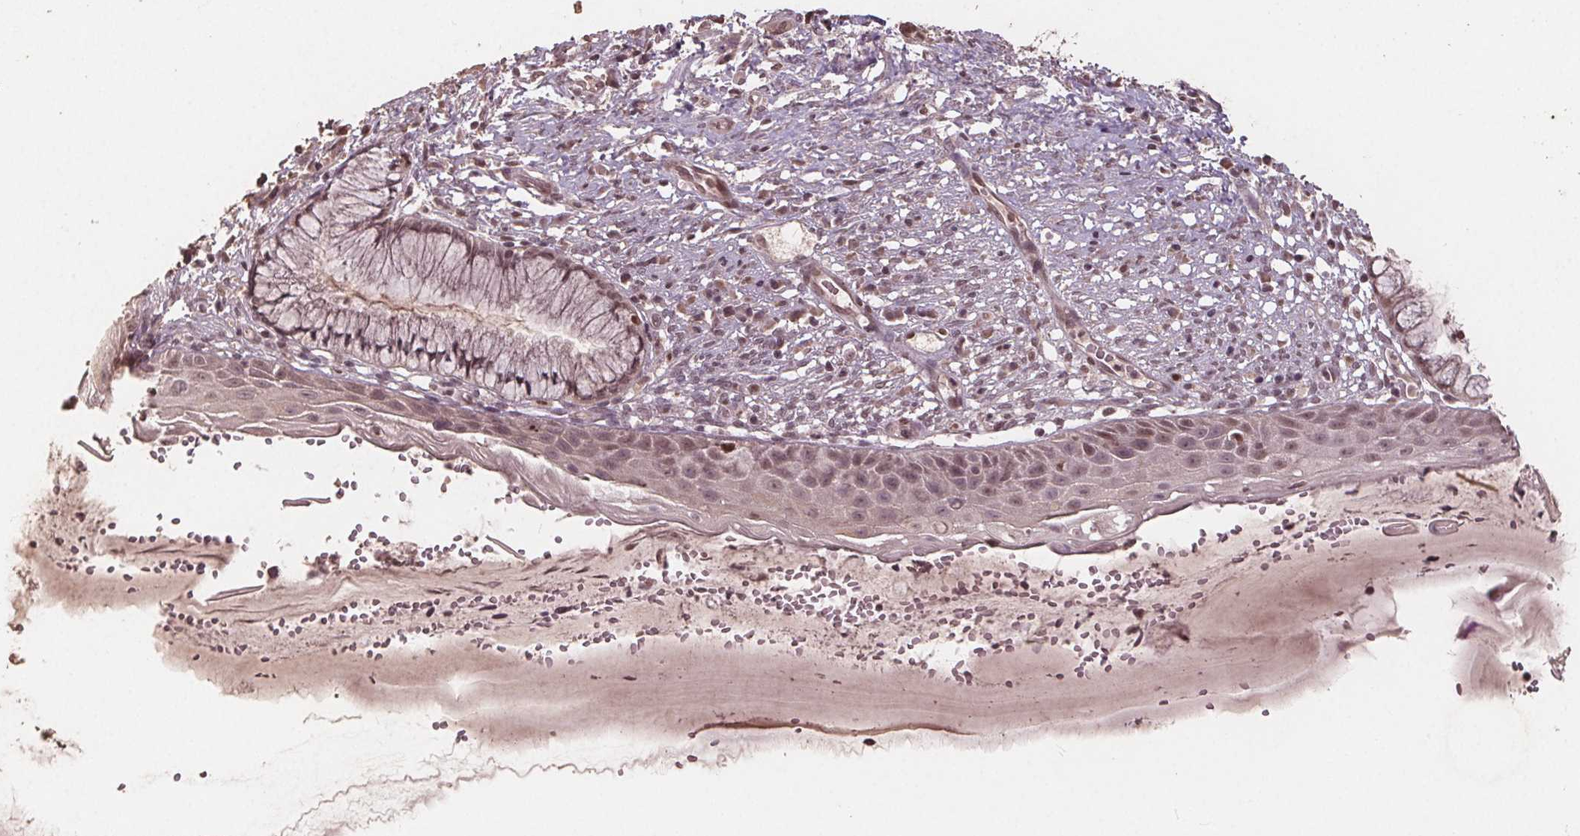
{"staining": {"intensity": "weak", "quantity": ">75%", "location": "nuclear"}, "tissue": "cervix", "cell_type": "Glandular cells", "image_type": "normal", "snomed": [{"axis": "morphology", "description": "Normal tissue, NOS"}, {"axis": "topography", "description": "Cervix"}], "caption": "Human cervix stained with a brown dye reveals weak nuclear positive positivity in approximately >75% of glandular cells.", "gene": "DNMT3B", "patient": {"sex": "female", "age": 37}}